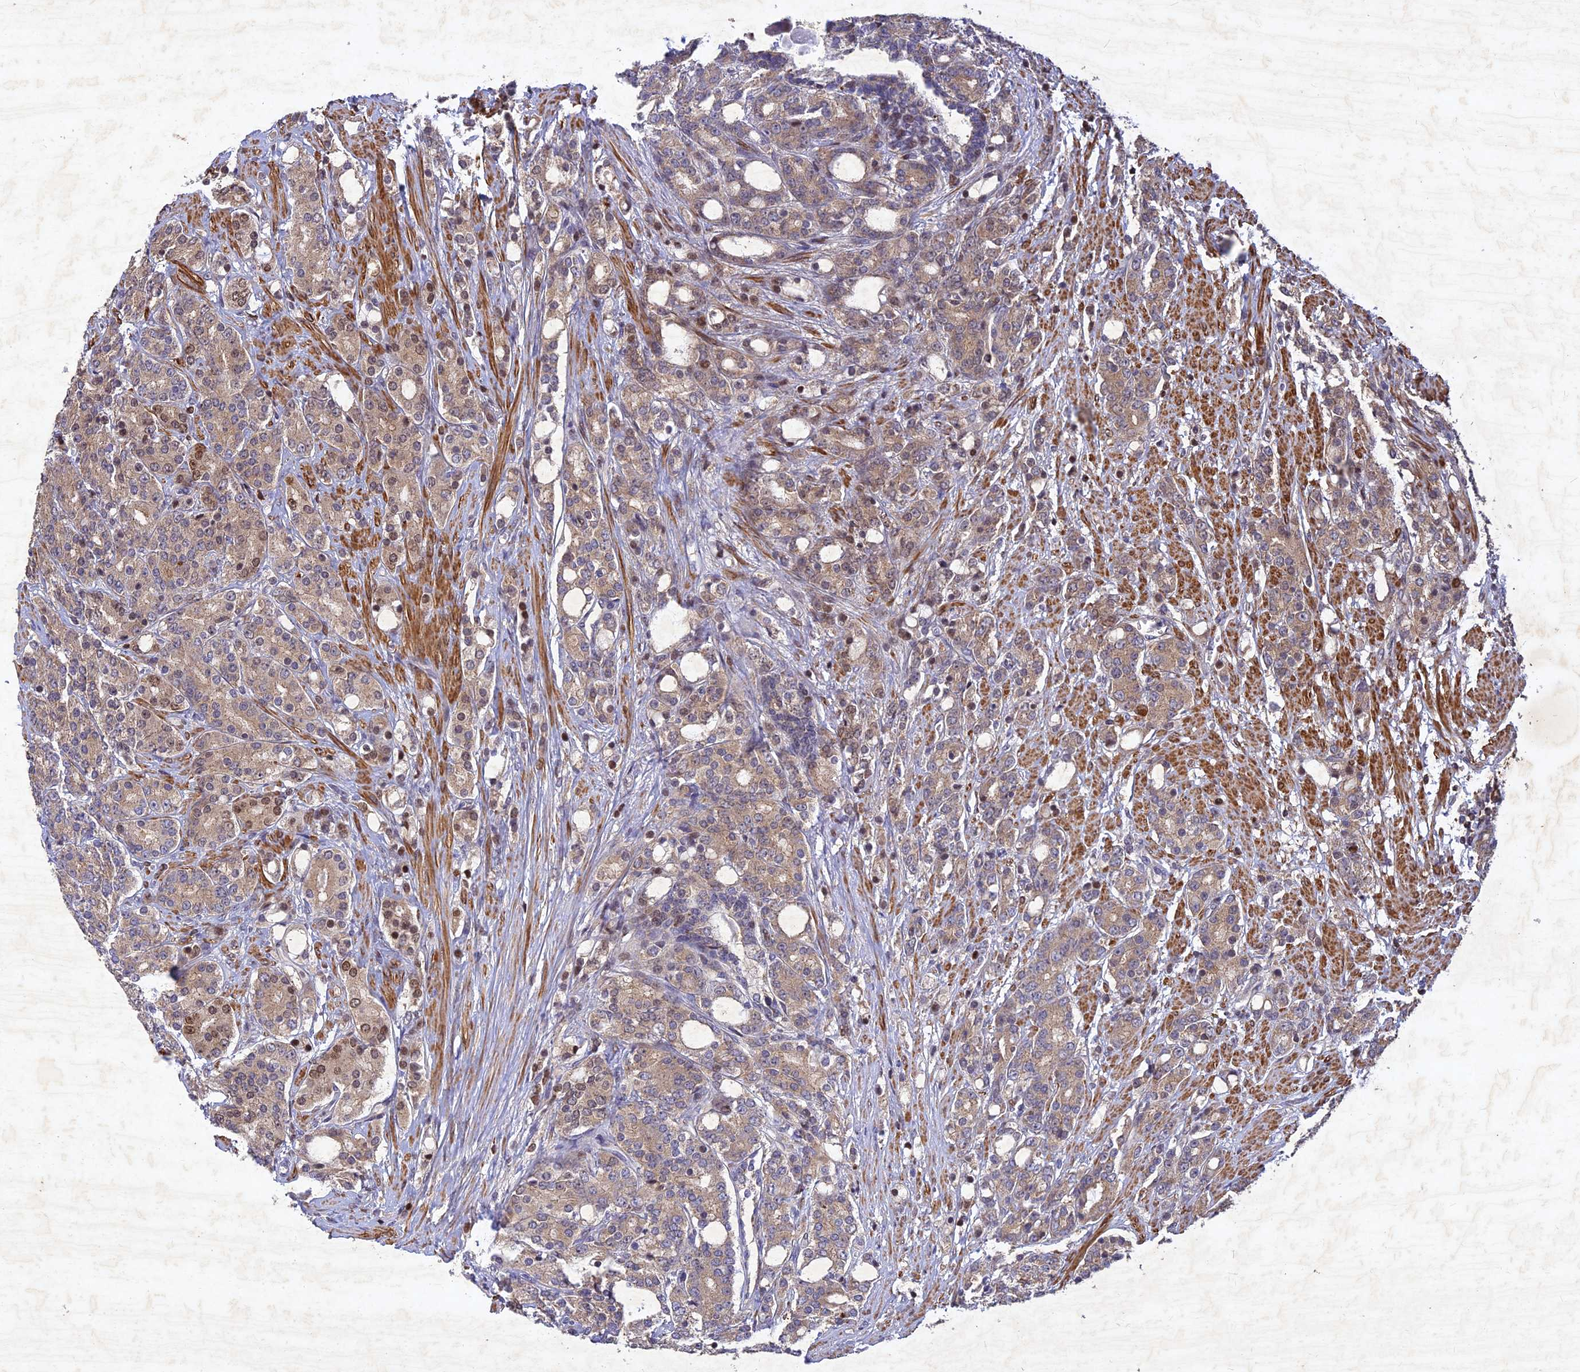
{"staining": {"intensity": "moderate", "quantity": "25%-75%", "location": "cytoplasmic/membranous,nuclear"}, "tissue": "prostate cancer", "cell_type": "Tumor cells", "image_type": "cancer", "snomed": [{"axis": "morphology", "description": "Adenocarcinoma, High grade"}, {"axis": "topography", "description": "Prostate"}], "caption": "A brown stain labels moderate cytoplasmic/membranous and nuclear staining of a protein in prostate adenocarcinoma (high-grade) tumor cells. The protein of interest is shown in brown color, while the nuclei are stained blue.", "gene": "RELCH", "patient": {"sex": "male", "age": 62}}